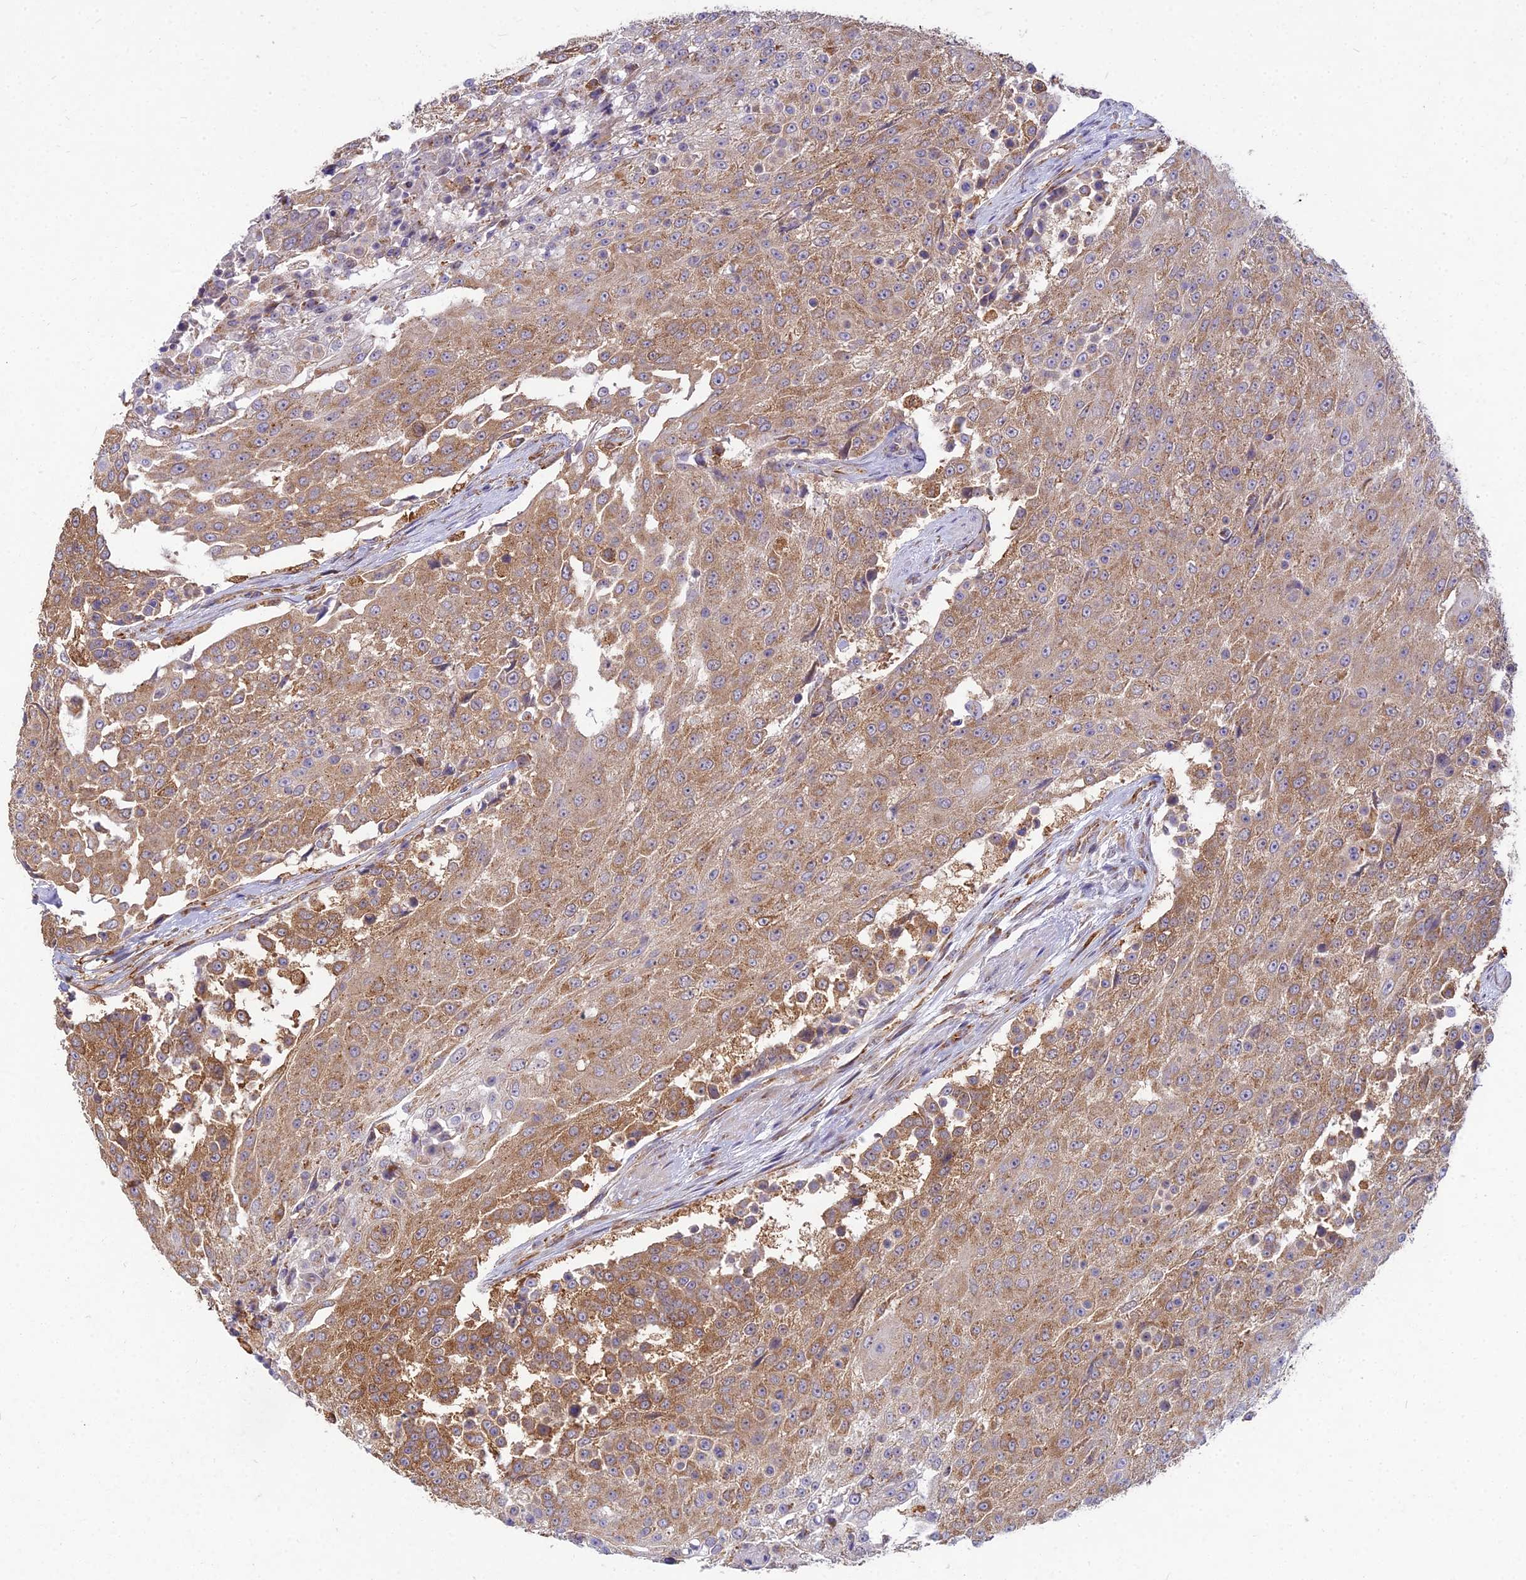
{"staining": {"intensity": "moderate", "quantity": ">75%", "location": "cytoplasmic/membranous"}, "tissue": "urothelial cancer", "cell_type": "Tumor cells", "image_type": "cancer", "snomed": [{"axis": "morphology", "description": "Urothelial carcinoma, High grade"}, {"axis": "topography", "description": "Urinary bladder"}], "caption": "A brown stain highlights moderate cytoplasmic/membranous expression of a protein in human urothelial cancer tumor cells.", "gene": "NXNL2", "patient": {"sex": "female", "age": 63}}